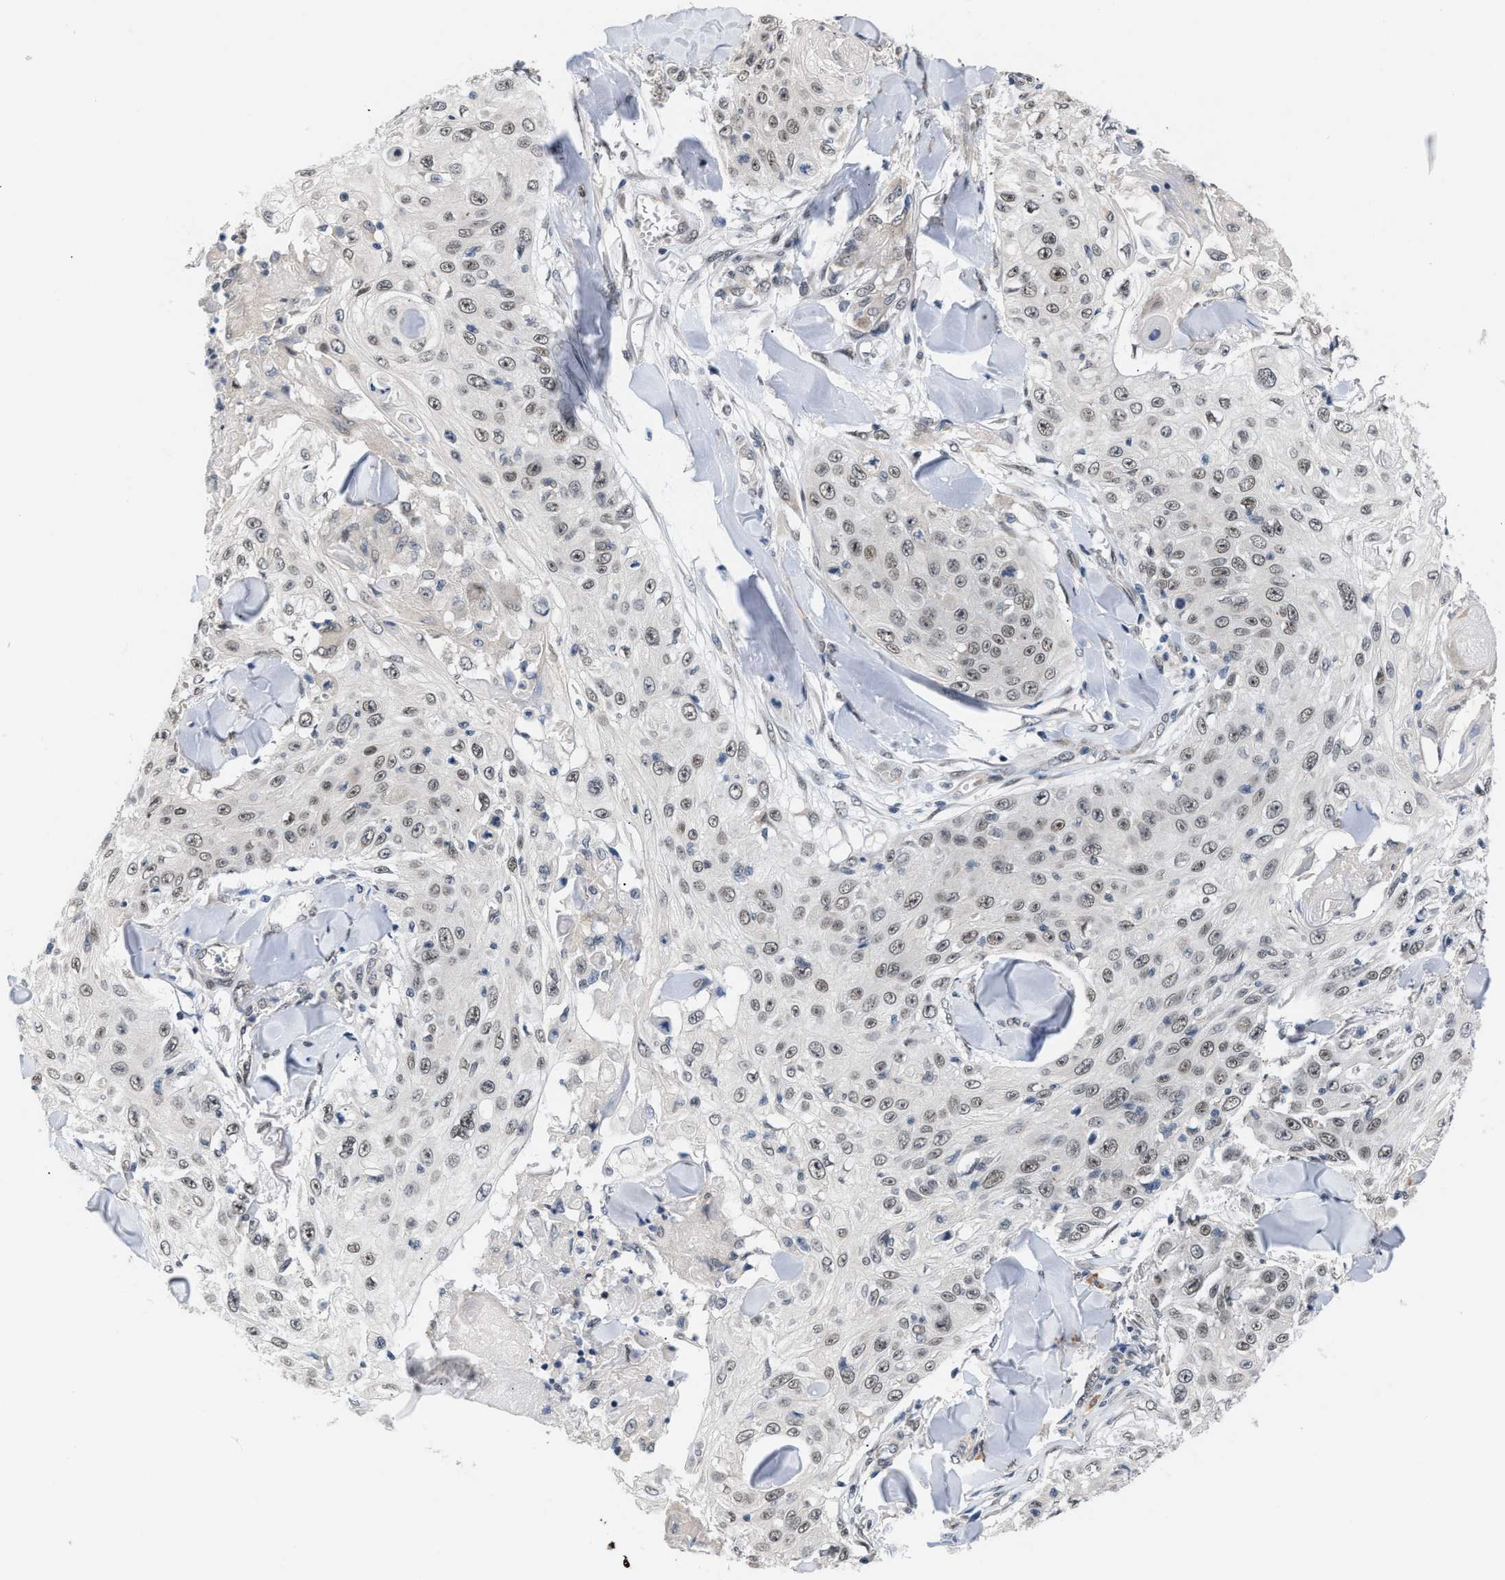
{"staining": {"intensity": "weak", "quantity": "25%-75%", "location": "nuclear"}, "tissue": "skin cancer", "cell_type": "Tumor cells", "image_type": "cancer", "snomed": [{"axis": "morphology", "description": "Squamous cell carcinoma, NOS"}, {"axis": "topography", "description": "Skin"}], "caption": "DAB (3,3'-diaminobenzidine) immunohistochemical staining of human skin cancer (squamous cell carcinoma) reveals weak nuclear protein staining in about 25%-75% of tumor cells.", "gene": "TXNRD3", "patient": {"sex": "male", "age": 86}}